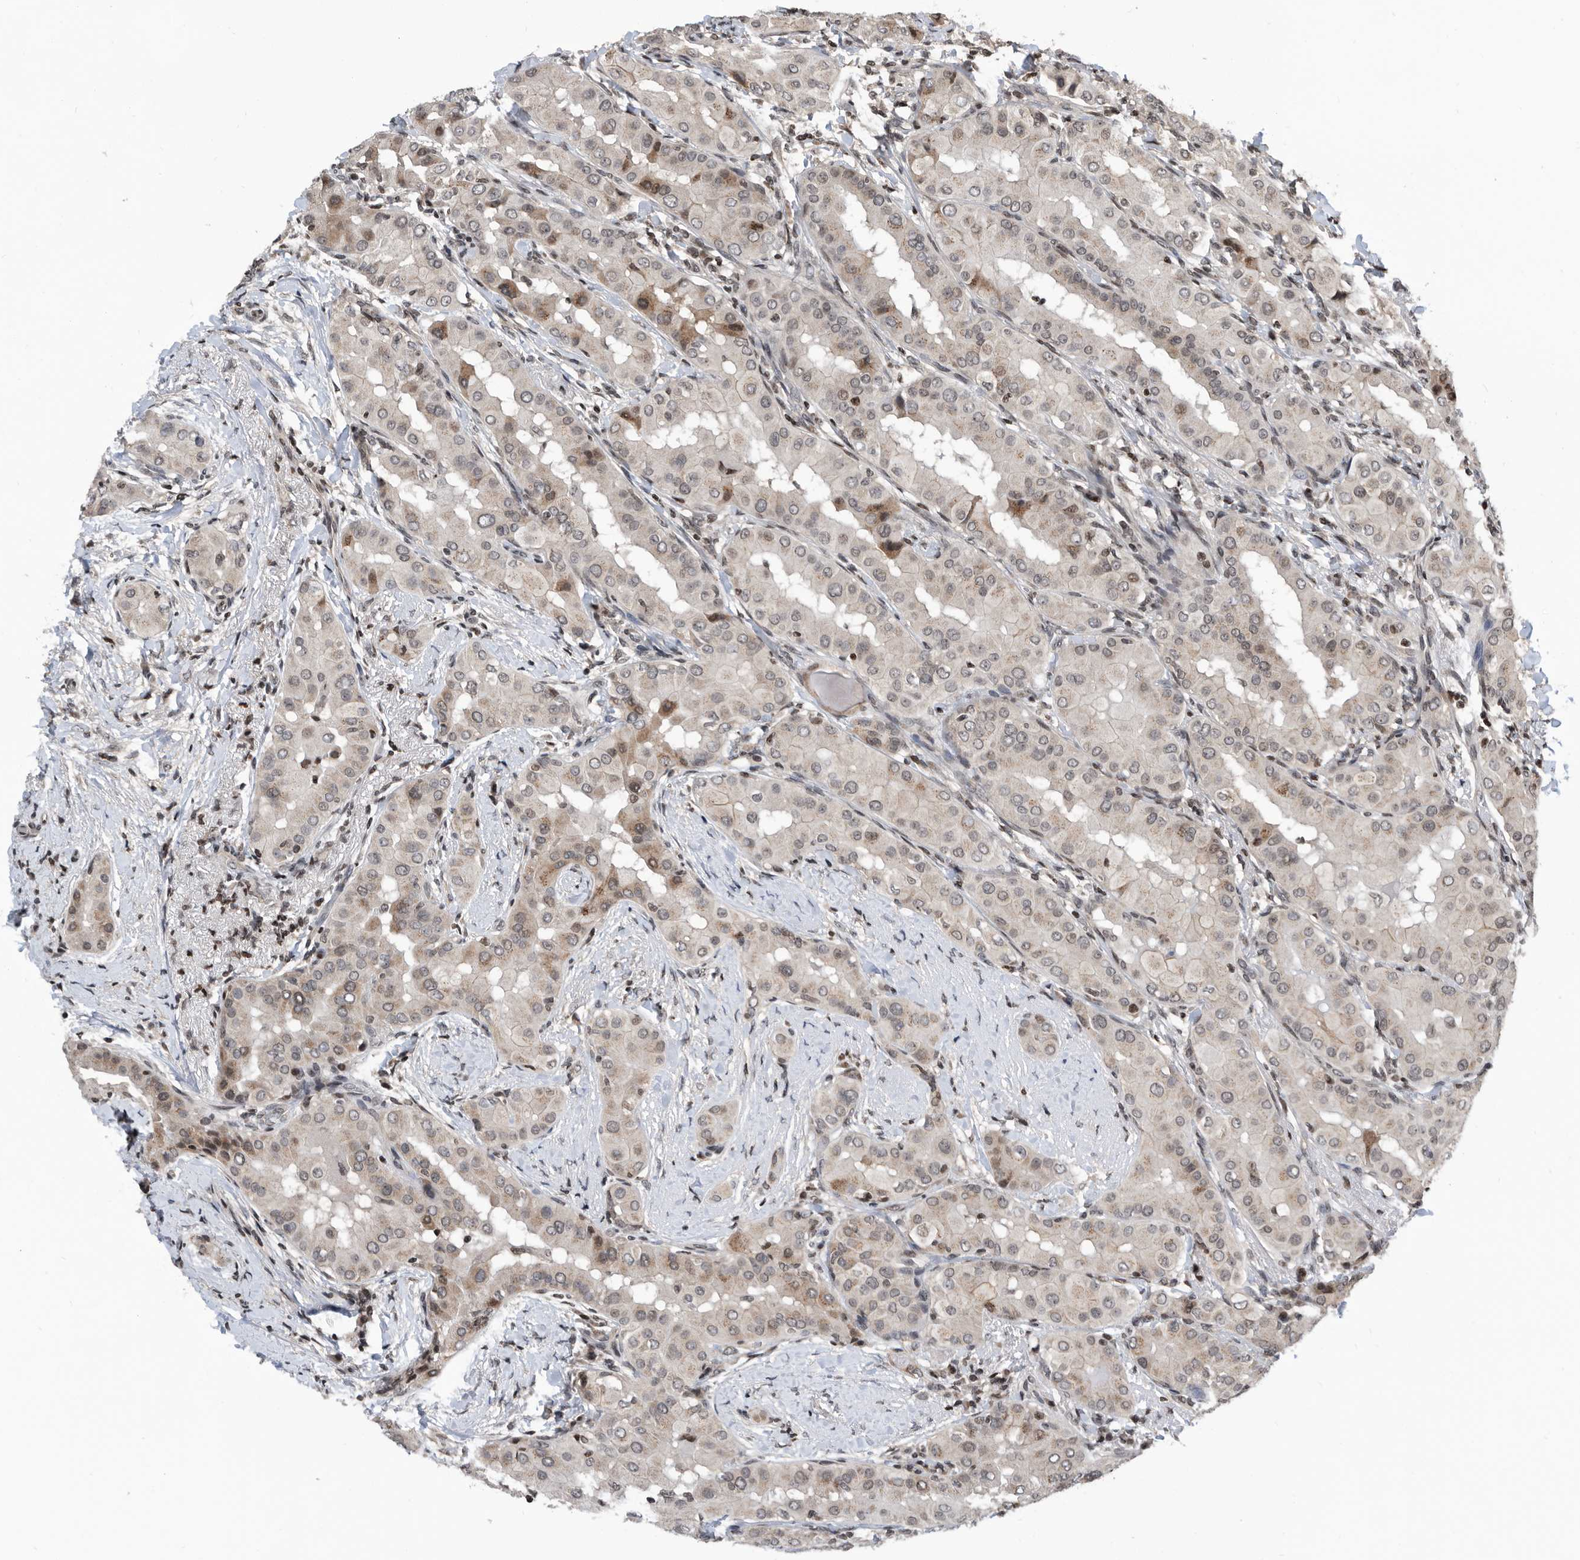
{"staining": {"intensity": "moderate", "quantity": "<25%", "location": "cytoplasmic/membranous,nuclear"}, "tissue": "thyroid cancer", "cell_type": "Tumor cells", "image_type": "cancer", "snomed": [{"axis": "morphology", "description": "Papillary adenocarcinoma, NOS"}, {"axis": "topography", "description": "Thyroid gland"}], "caption": "Thyroid cancer tissue exhibits moderate cytoplasmic/membranous and nuclear staining in about <25% of tumor cells The protein is shown in brown color, while the nuclei are stained blue.", "gene": "SNRNP48", "patient": {"sex": "male", "age": 33}}